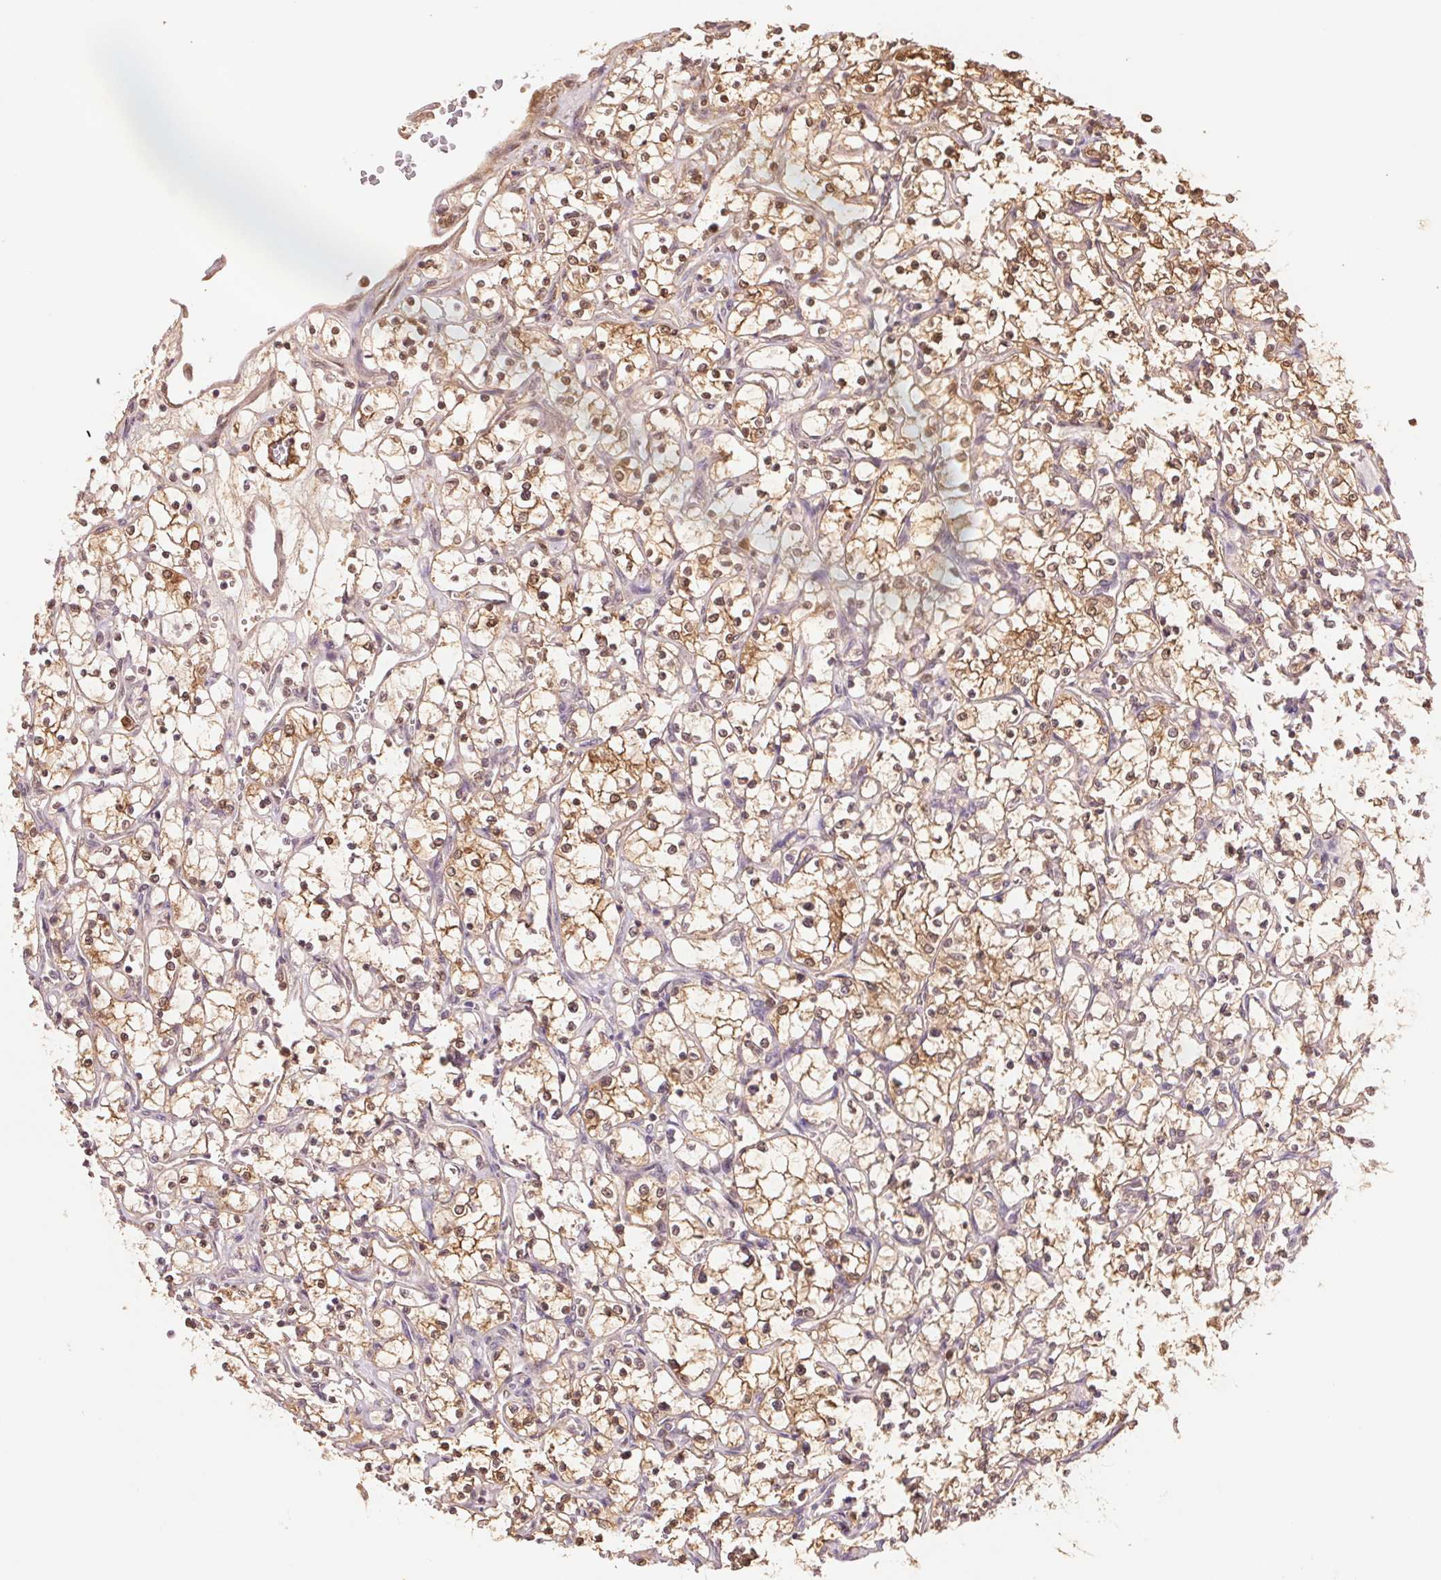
{"staining": {"intensity": "moderate", "quantity": "25%-75%", "location": "cytoplasmic/membranous,nuclear"}, "tissue": "renal cancer", "cell_type": "Tumor cells", "image_type": "cancer", "snomed": [{"axis": "morphology", "description": "Adenocarcinoma, NOS"}, {"axis": "topography", "description": "Kidney"}], "caption": "Tumor cells show medium levels of moderate cytoplasmic/membranous and nuclear positivity in about 25%-75% of cells in human renal adenocarcinoma.", "gene": "CDC123", "patient": {"sex": "female", "age": 69}}